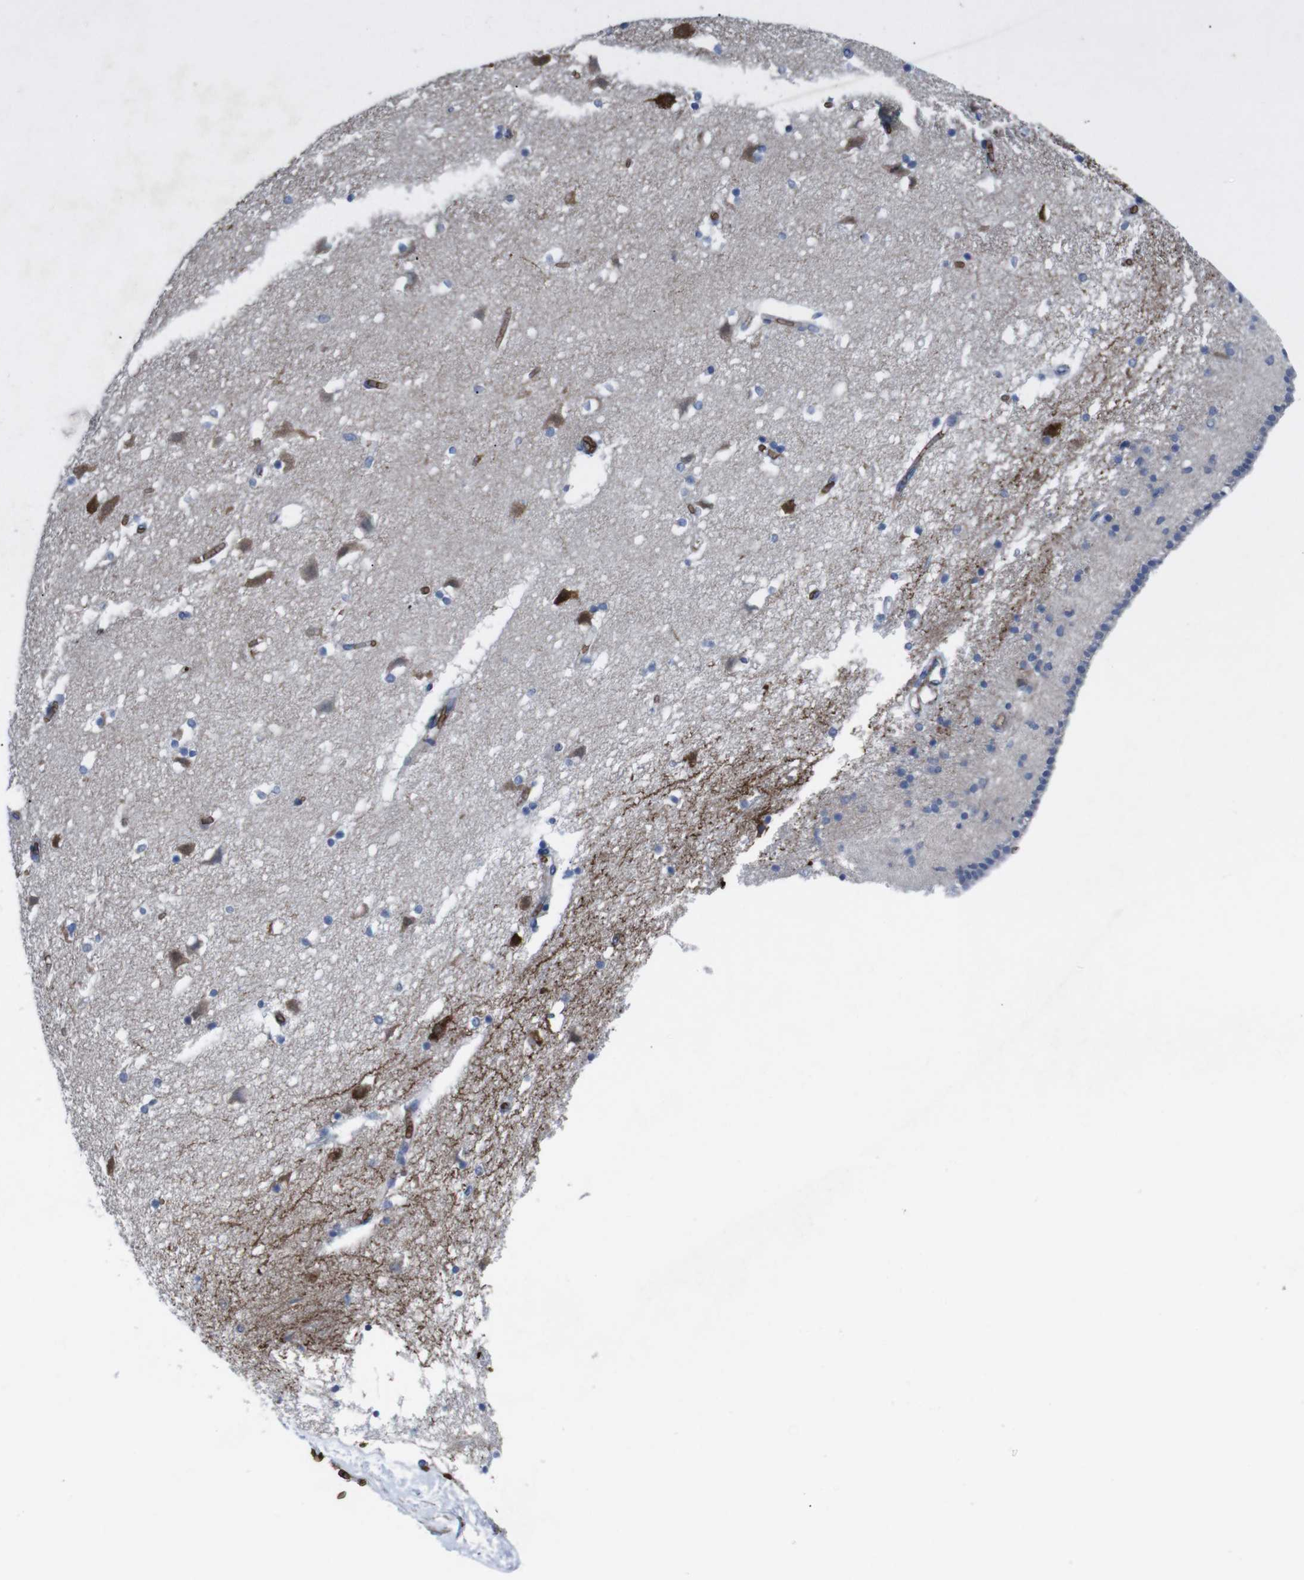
{"staining": {"intensity": "negative", "quantity": "none", "location": "none"}, "tissue": "caudate", "cell_type": "Glial cells", "image_type": "normal", "snomed": [{"axis": "morphology", "description": "Normal tissue, NOS"}, {"axis": "topography", "description": "Lateral ventricle wall"}], "caption": "High magnification brightfield microscopy of unremarkable caudate stained with DAB (brown) and counterstained with hematoxylin (blue): glial cells show no significant expression. (DAB IHC, high magnification).", "gene": "SPTB", "patient": {"sex": "male", "age": 45}}